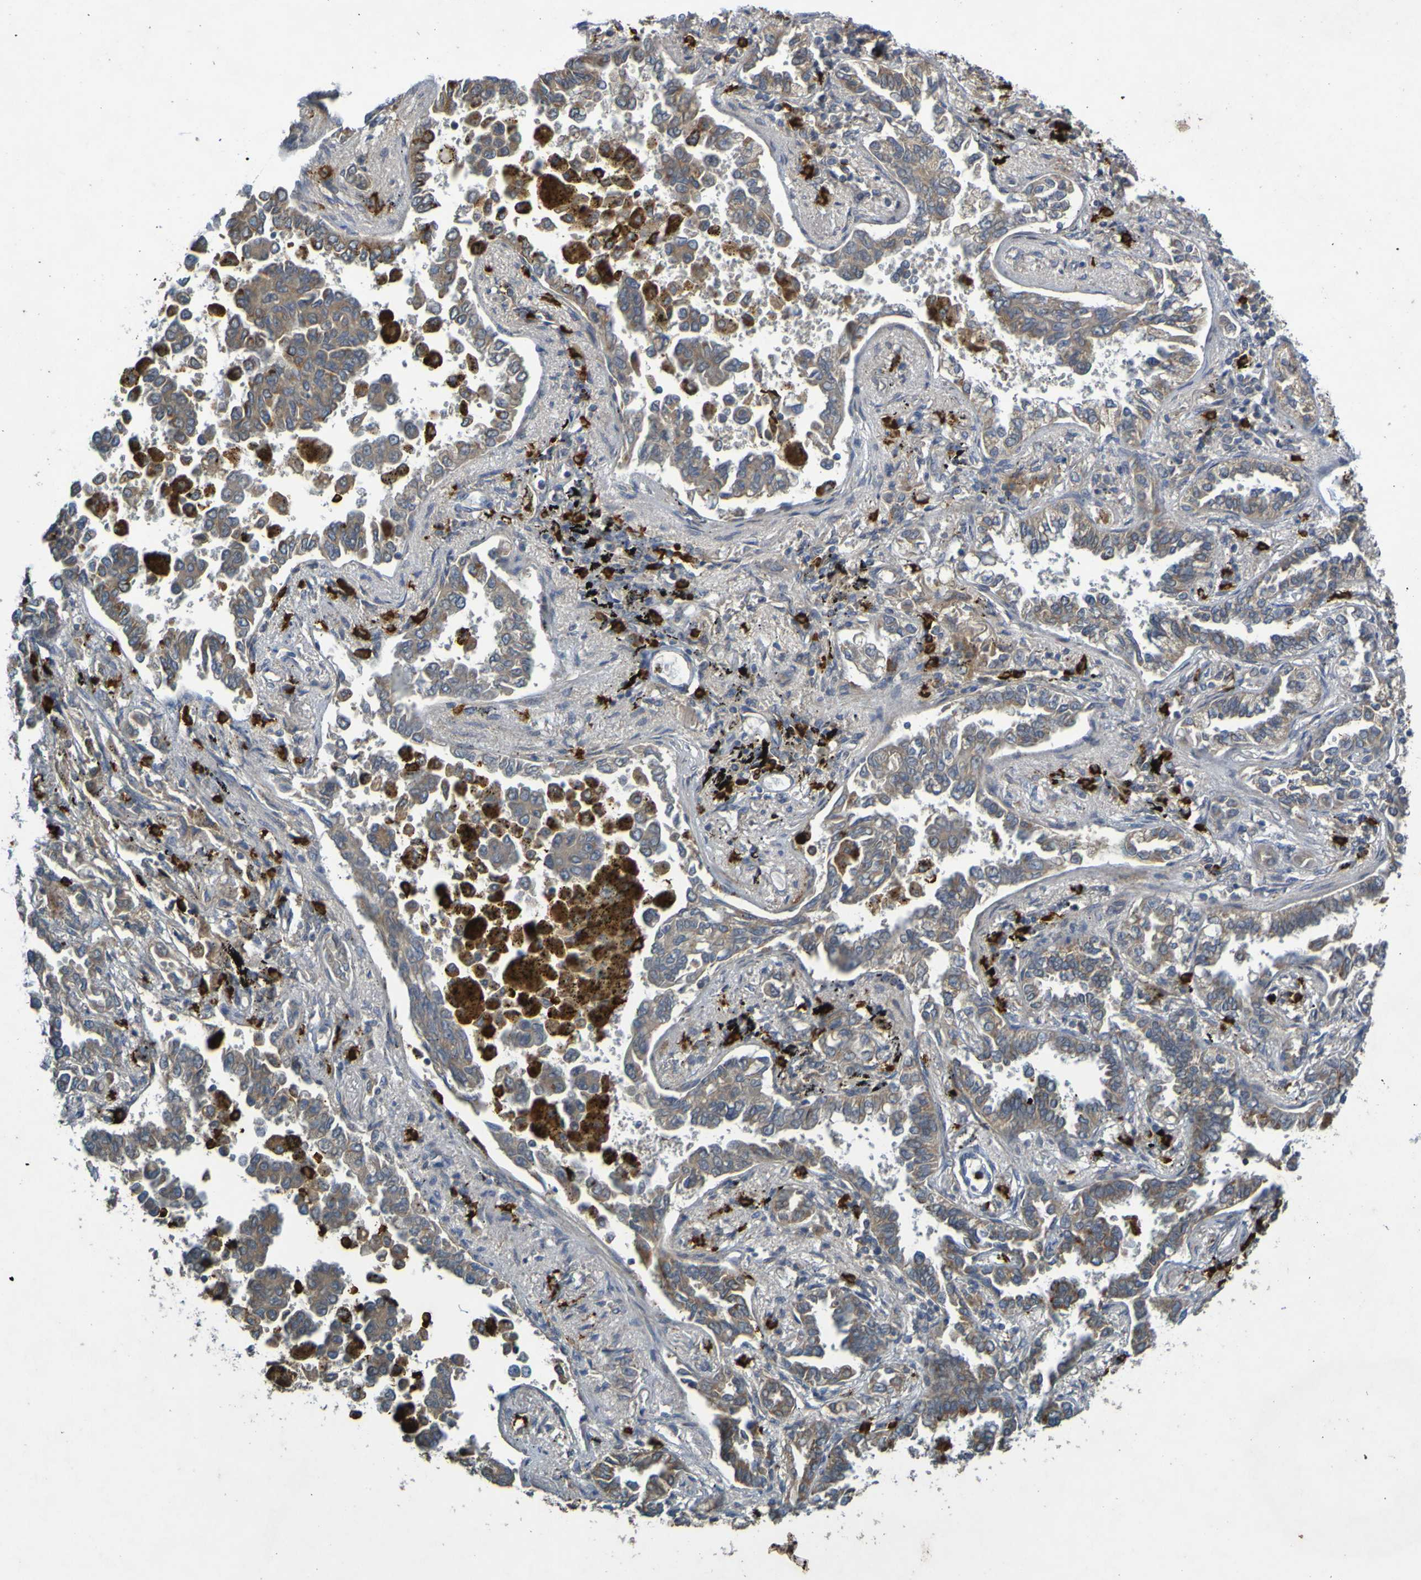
{"staining": {"intensity": "weak", "quantity": ">75%", "location": "cytoplasmic/membranous"}, "tissue": "lung cancer", "cell_type": "Tumor cells", "image_type": "cancer", "snomed": [{"axis": "morphology", "description": "Normal tissue, NOS"}, {"axis": "morphology", "description": "Adenocarcinoma, NOS"}, {"axis": "topography", "description": "Lung"}], "caption": "Tumor cells exhibit weak cytoplasmic/membranous positivity in approximately >75% of cells in adenocarcinoma (lung). (Stains: DAB (3,3'-diaminobenzidine) in brown, nuclei in blue, Microscopy: brightfield microscopy at high magnification).", "gene": "B3GAT2", "patient": {"sex": "male", "age": 59}}